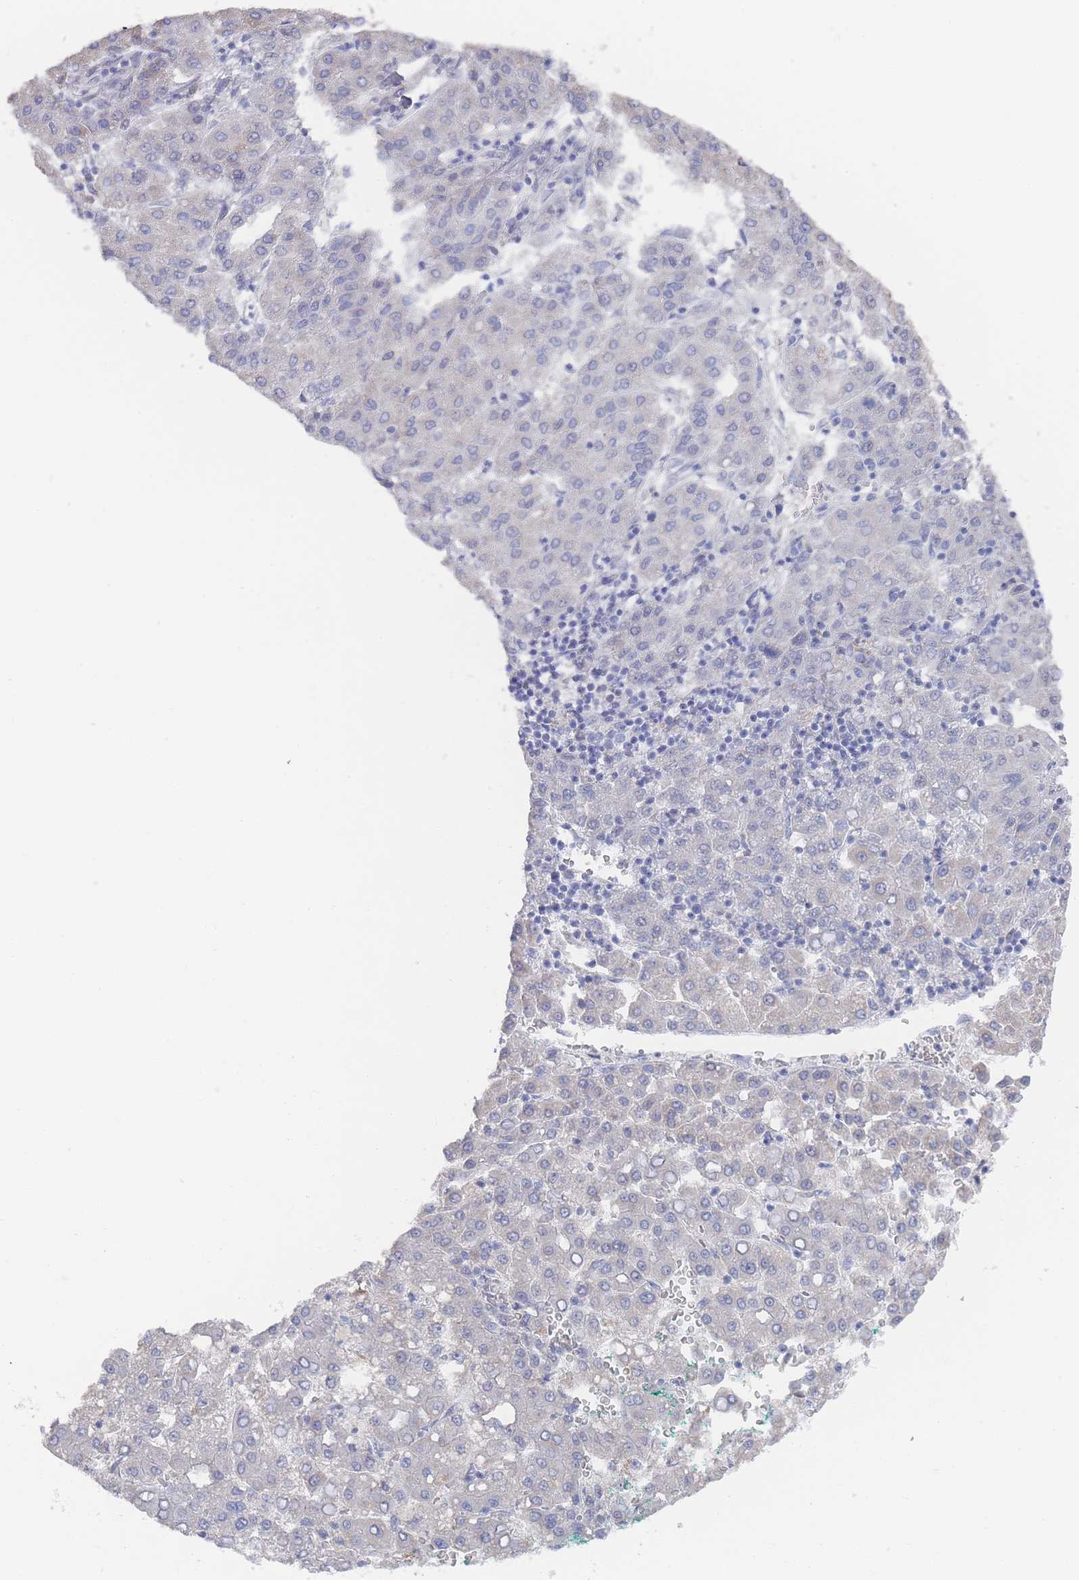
{"staining": {"intensity": "negative", "quantity": "none", "location": "none"}, "tissue": "liver cancer", "cell_type": "Tumor cells", "image_type": "cancer", "snomed": [{"axis": "morphology", "description": "Carcinoma, Hepatocellular, NOS"}, {"axis": "topography", "description": "Liver"}], "caption": "Immunohistochemical staining of human liver cancer demonstrates no significant positivity in tumor cells.", "gene": "ZNF142", "patient": {"sex": "male", "age": 65}}